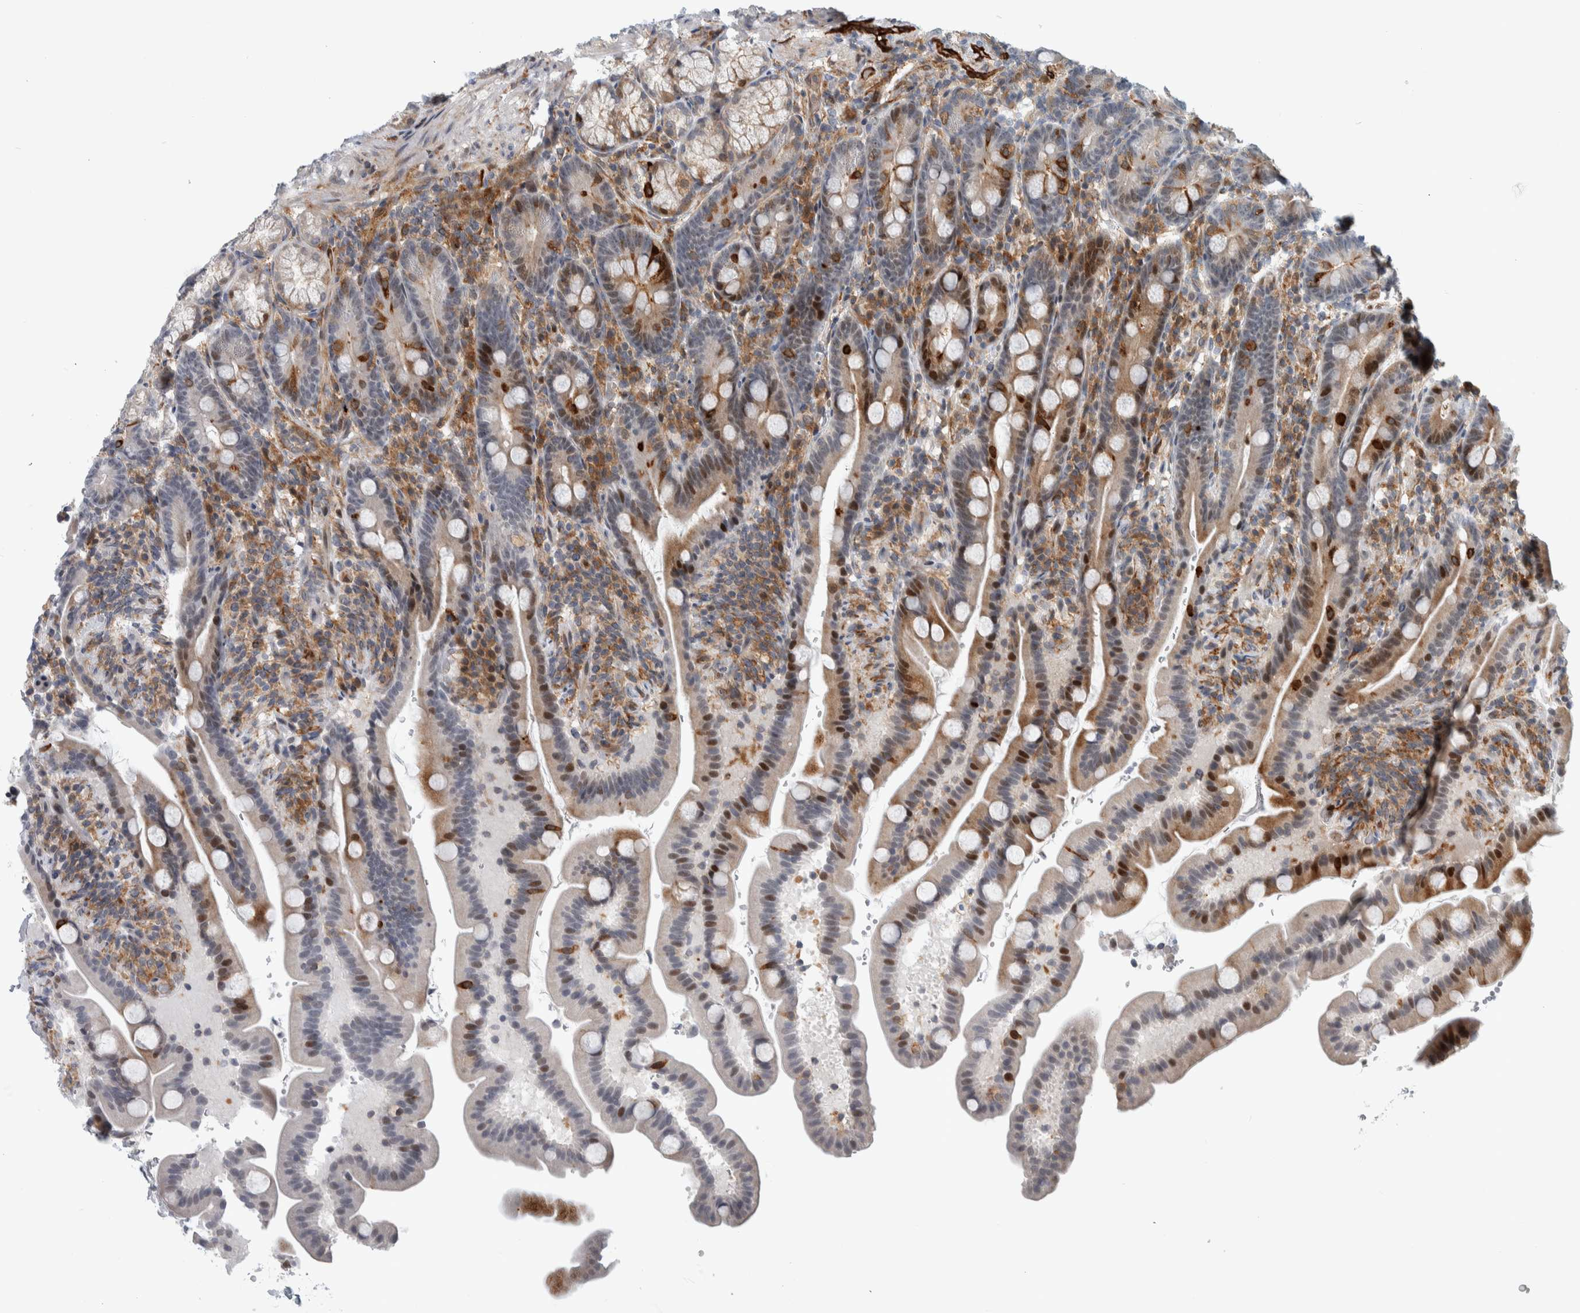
{"staining": {"intensity": "strong", "quantity": "<25%", "location": "nuclear"}, "tissue": "duodenum", "cell_type": "Glandular cells", "image_type": "normal", "snomed": [{"axis": "morphology", "description": "Normal tissue, NOS"}, {"axis": "topography", "description": "Duodenum"}], "caption": "This micrograph reveals IHC staining of unremarkable human duodenum, with medium strong nuclear expression in about <25% of glandular cells.", "gene": "MSL1", "patient": {"sex": "male", "age": 54}}